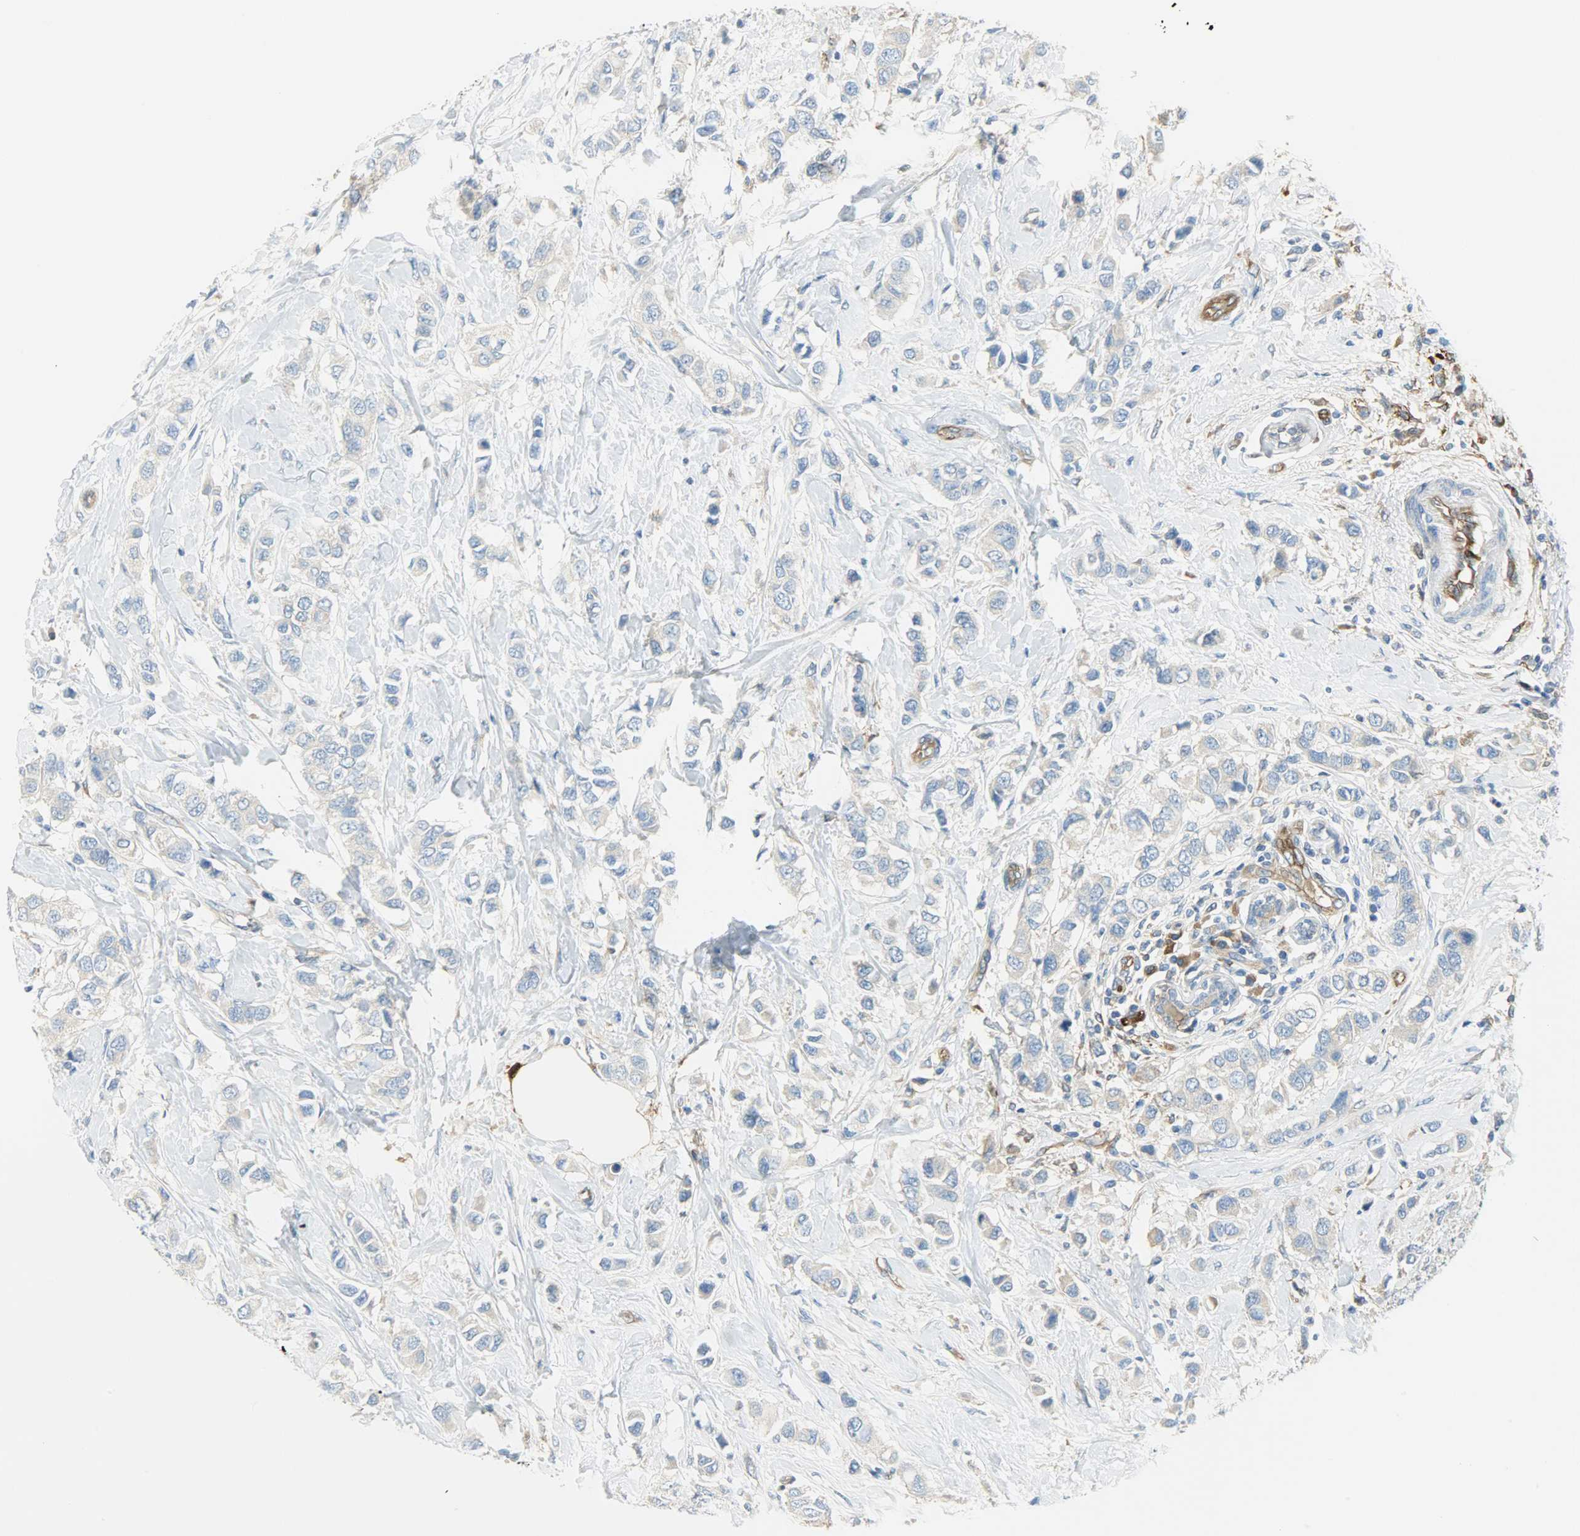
{"staining": {"intensity": "weak", "quantity": "25%-75%", "location": "cytoplasmic/membranous"}, "tissue": "breast cancer", "cell_type": "Tumor cells", "image_type": "cancer", "snomed": [{"axis": "morphology", "description": "Duct carcinoma"}, {"axis": "topography", "description": "Breast"}], "caption": "Immunohistochemistry (IHC) of infiltrating ductal carcinoma (breast) reveals low levels of weak cytoplasmic/membranous staining in approximately 25%-75% of tumor cells.", "gene": "WARS1", "patient": {"sex": "female", "age": 50}}